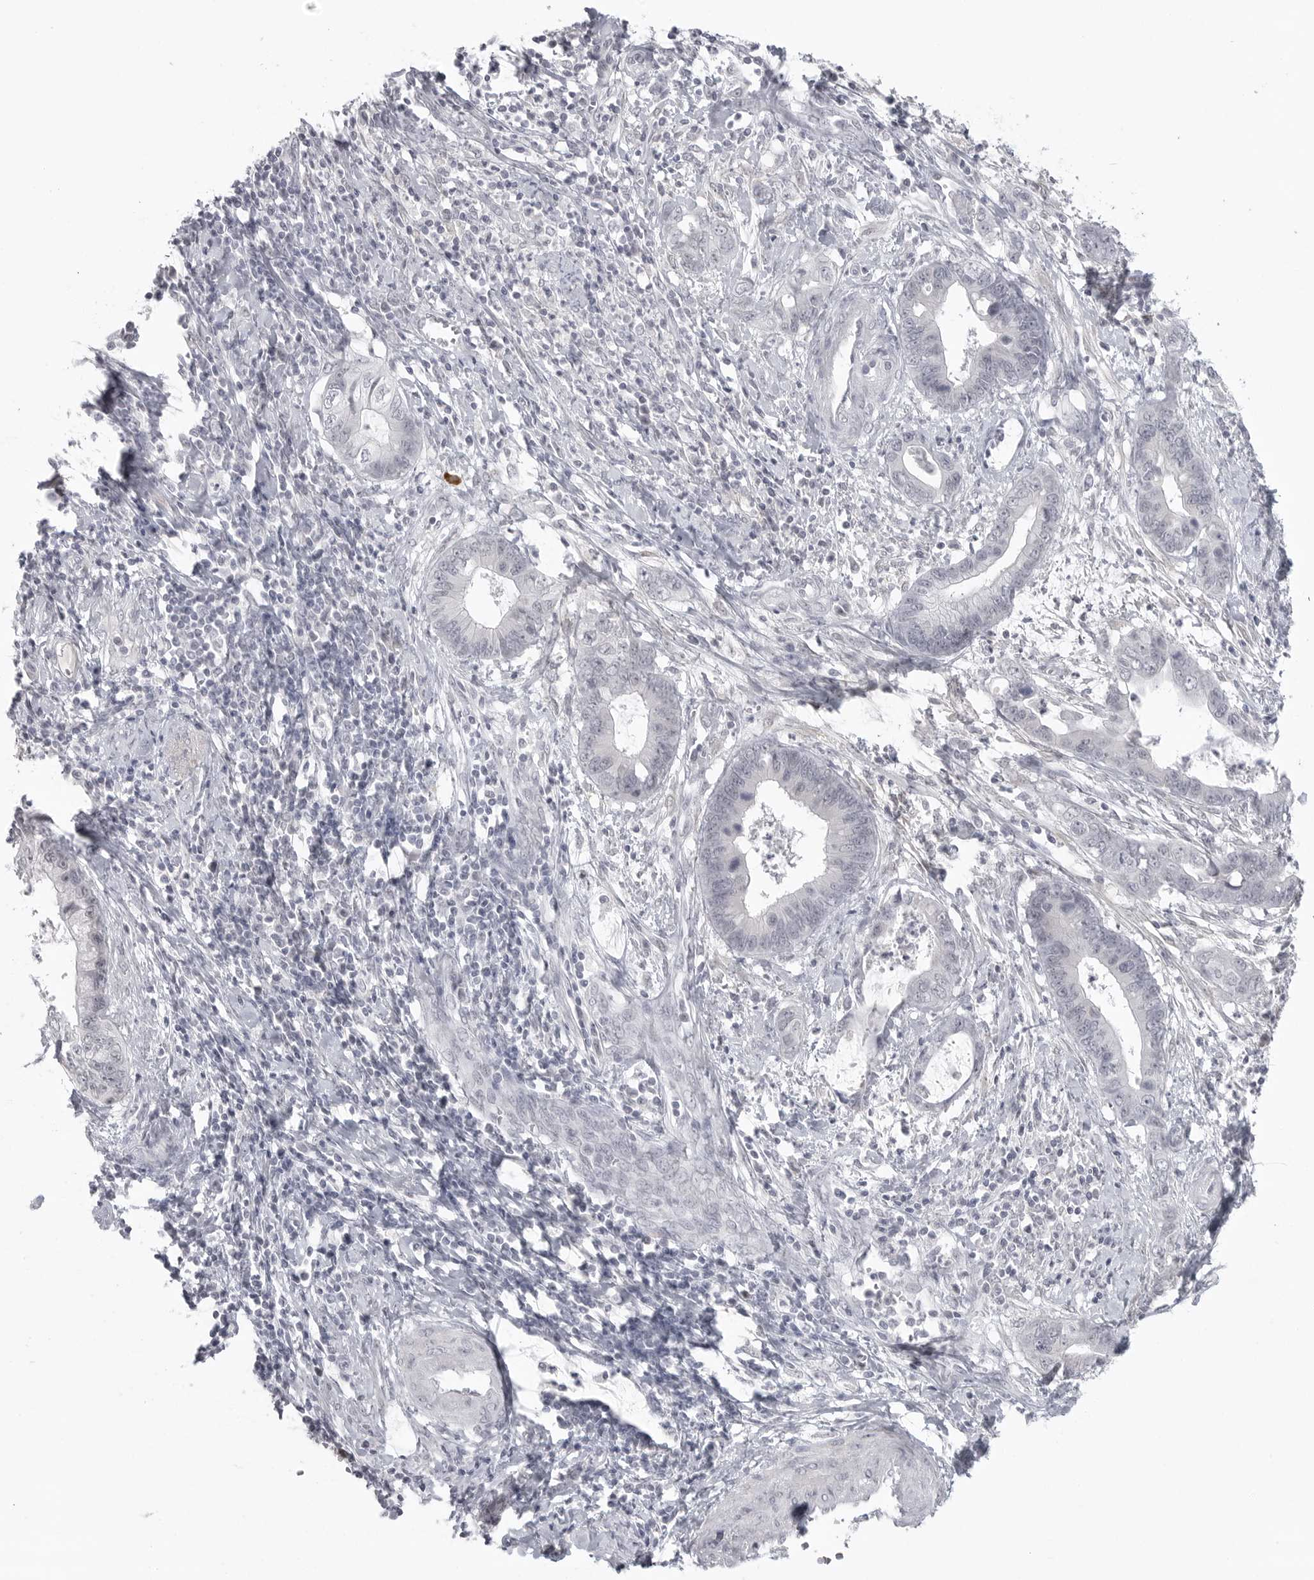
{"staining": {"intensity": "negative", "quantity": "none", "location": "none"}, "tissue": "cervical cancer", "cell_type": "Tumor cells", "image_type": "cancer", "snomed": [{"axis": "morphology", "description": "Adenocarcinoma, NOS"}, {"axis": "topography", "description": "Cervix"}], "caption": "Tumor cells are negative for protein expression in human cervical adenocarcinoma.", "gene": "TCTN3", "patient": {"sex": "female", "age": 44}}